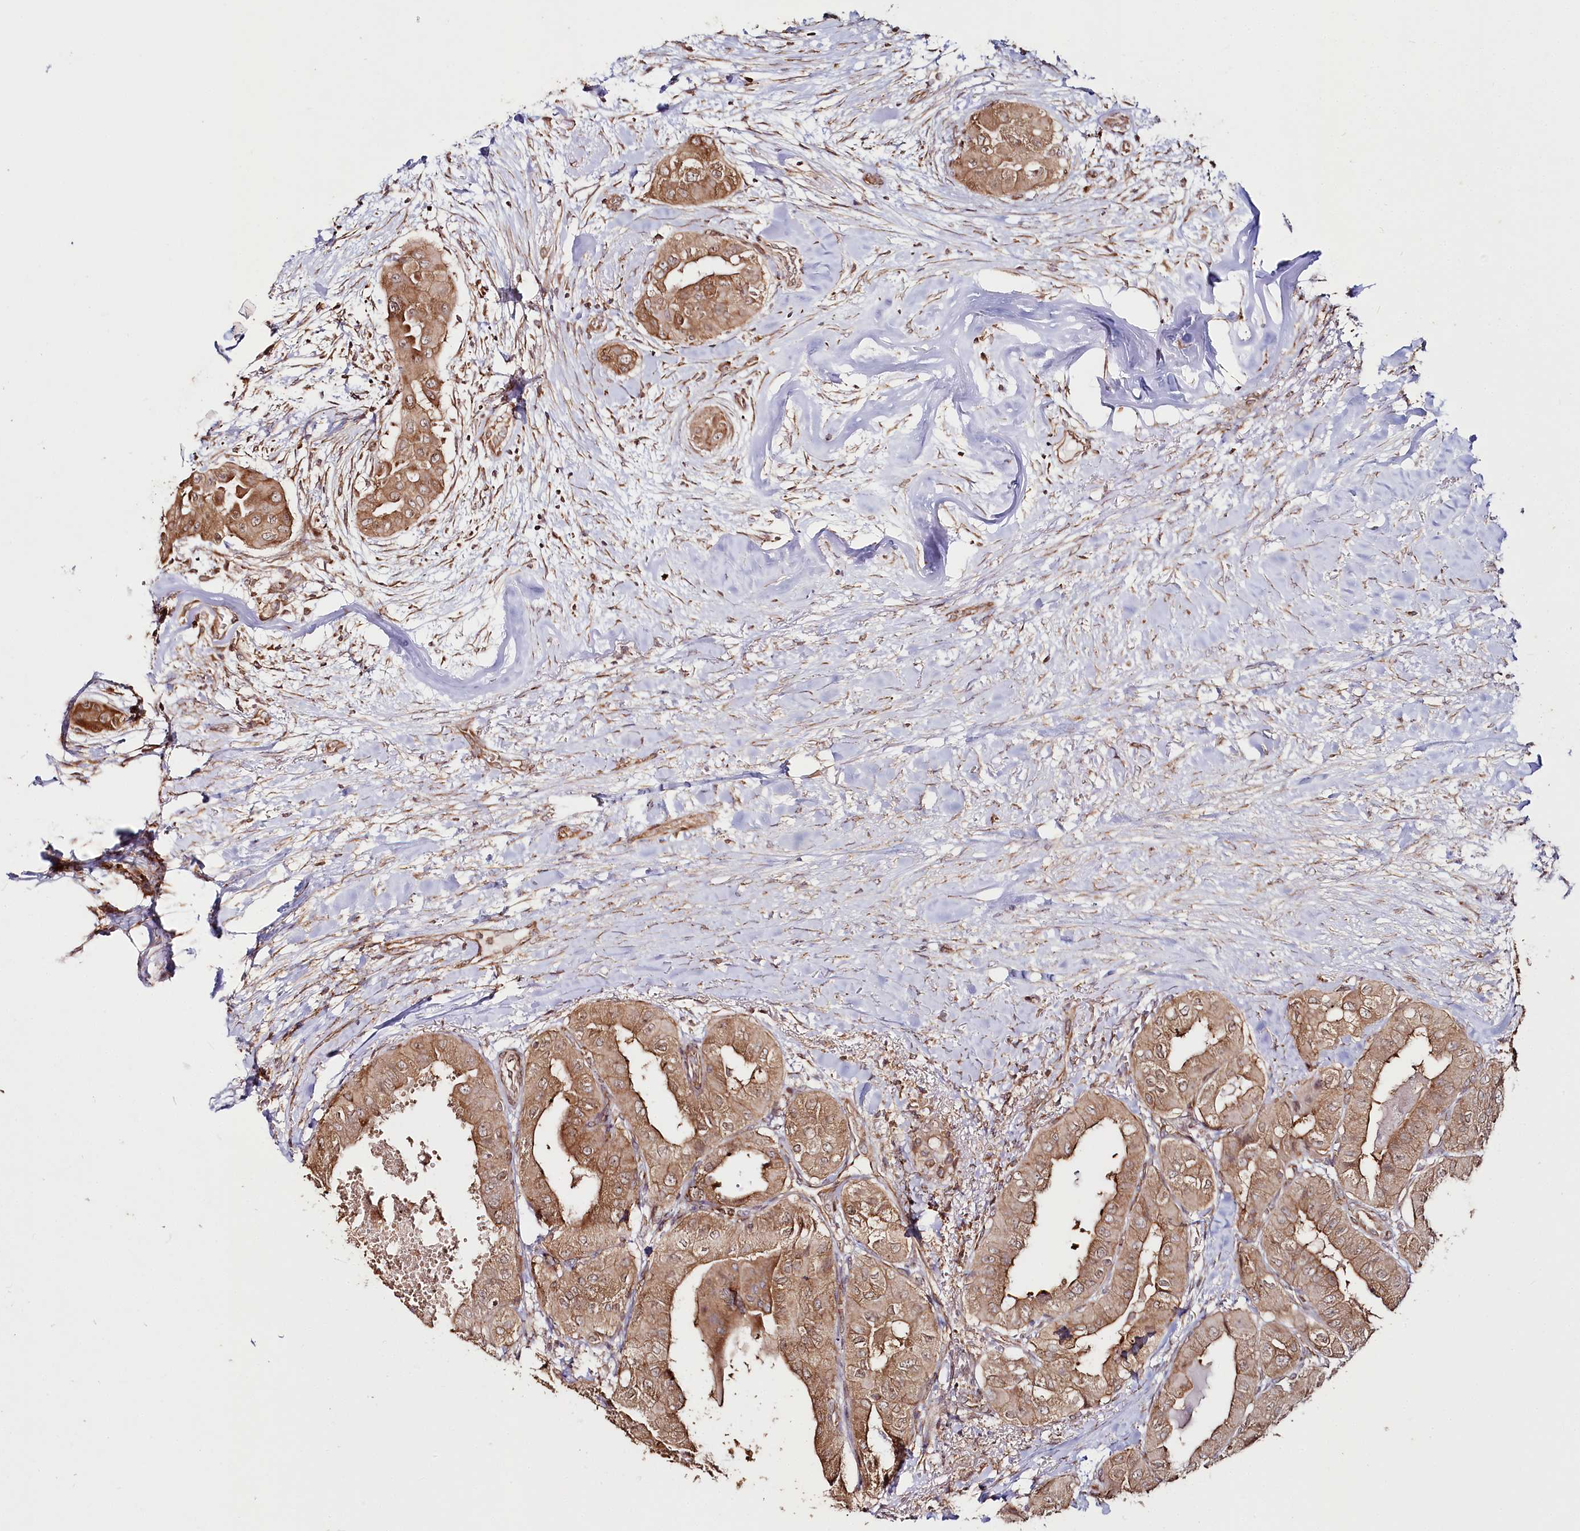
{"staining": {"intensity": "moderate", "quantity": ">75%", "location": "cytoplasmic/membranous"}, "tissue": "thyroid cancer", "cell_type": "Tumor cells", "image_type": "cancer", "snomed": [{"axis": "morphology", "description": "Papillary adenocarcinoma, NOS"}, {"axis": "topography", "description": "Thyroid gland"}], "caption": "Protein expression analysis of thyroid cancer exhibits moderate cytoplasmic/membranous positivity in about >75% of tumor cells.", "gene": "OTUD4", "patient": {"sex": "female", "age": 59}}